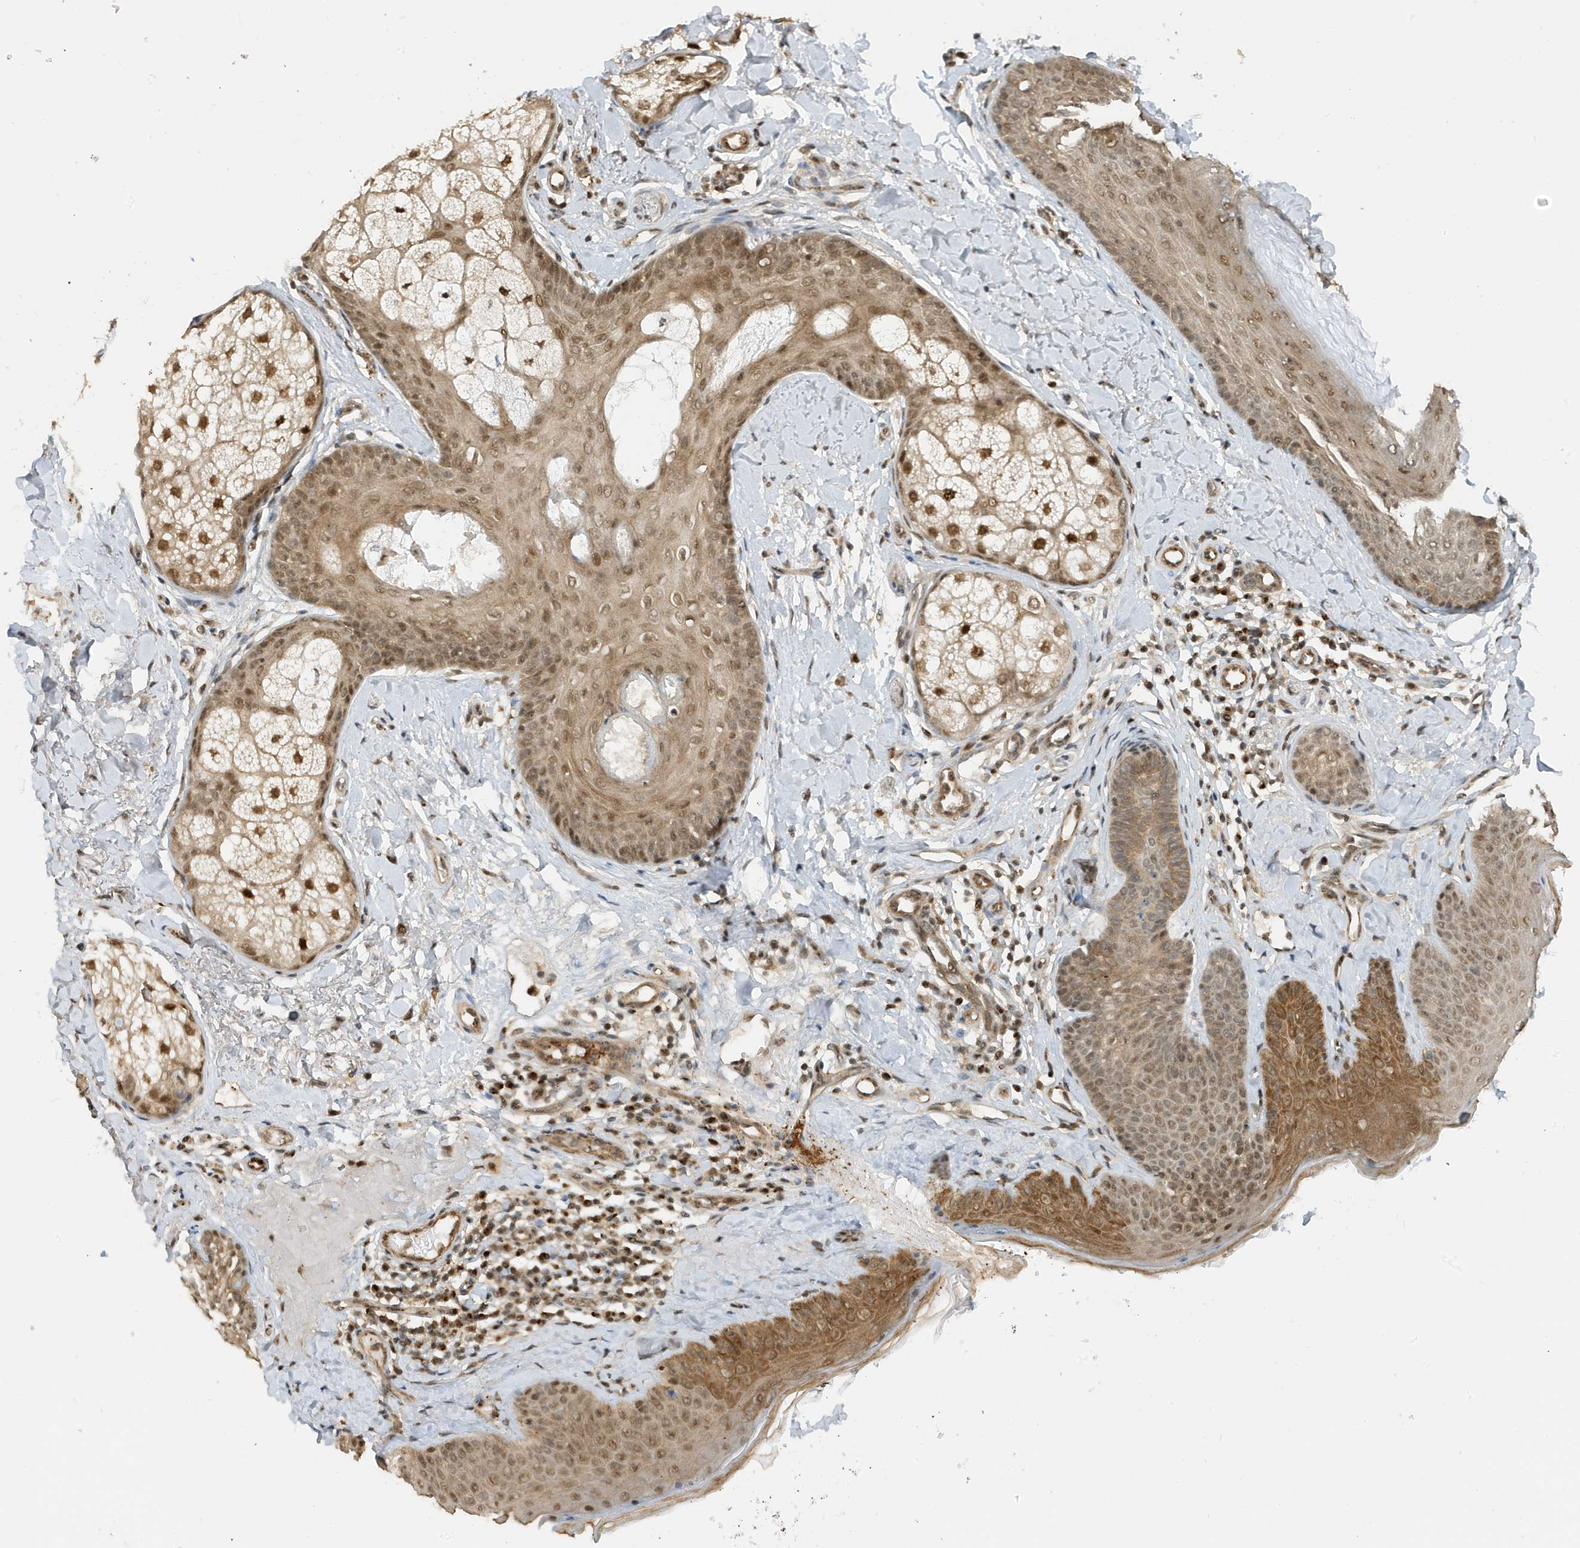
{"staining": {"intensity": "strong", "quantity": ">75%", "location": "cytoplasmic/membranous,nuclear"}, "tissue": "skin", "cell_type": "Fibroblasts", "image_type": "normal", "snomed": [{"axis": "morphology", "description": "Normal tissue, NOS"}, {"axis": "topography", "description": "Skin"}], "caption": "A high-resolution photomicrograph shows immunohistochemistry (IHC) staining of benign skin, which shows strong cytoplasmic/membranous,nuclear expression in approximately >75% of fibroblasts.", "gene": "MAST3", "patient": {"sex": "male", "age": 57}}